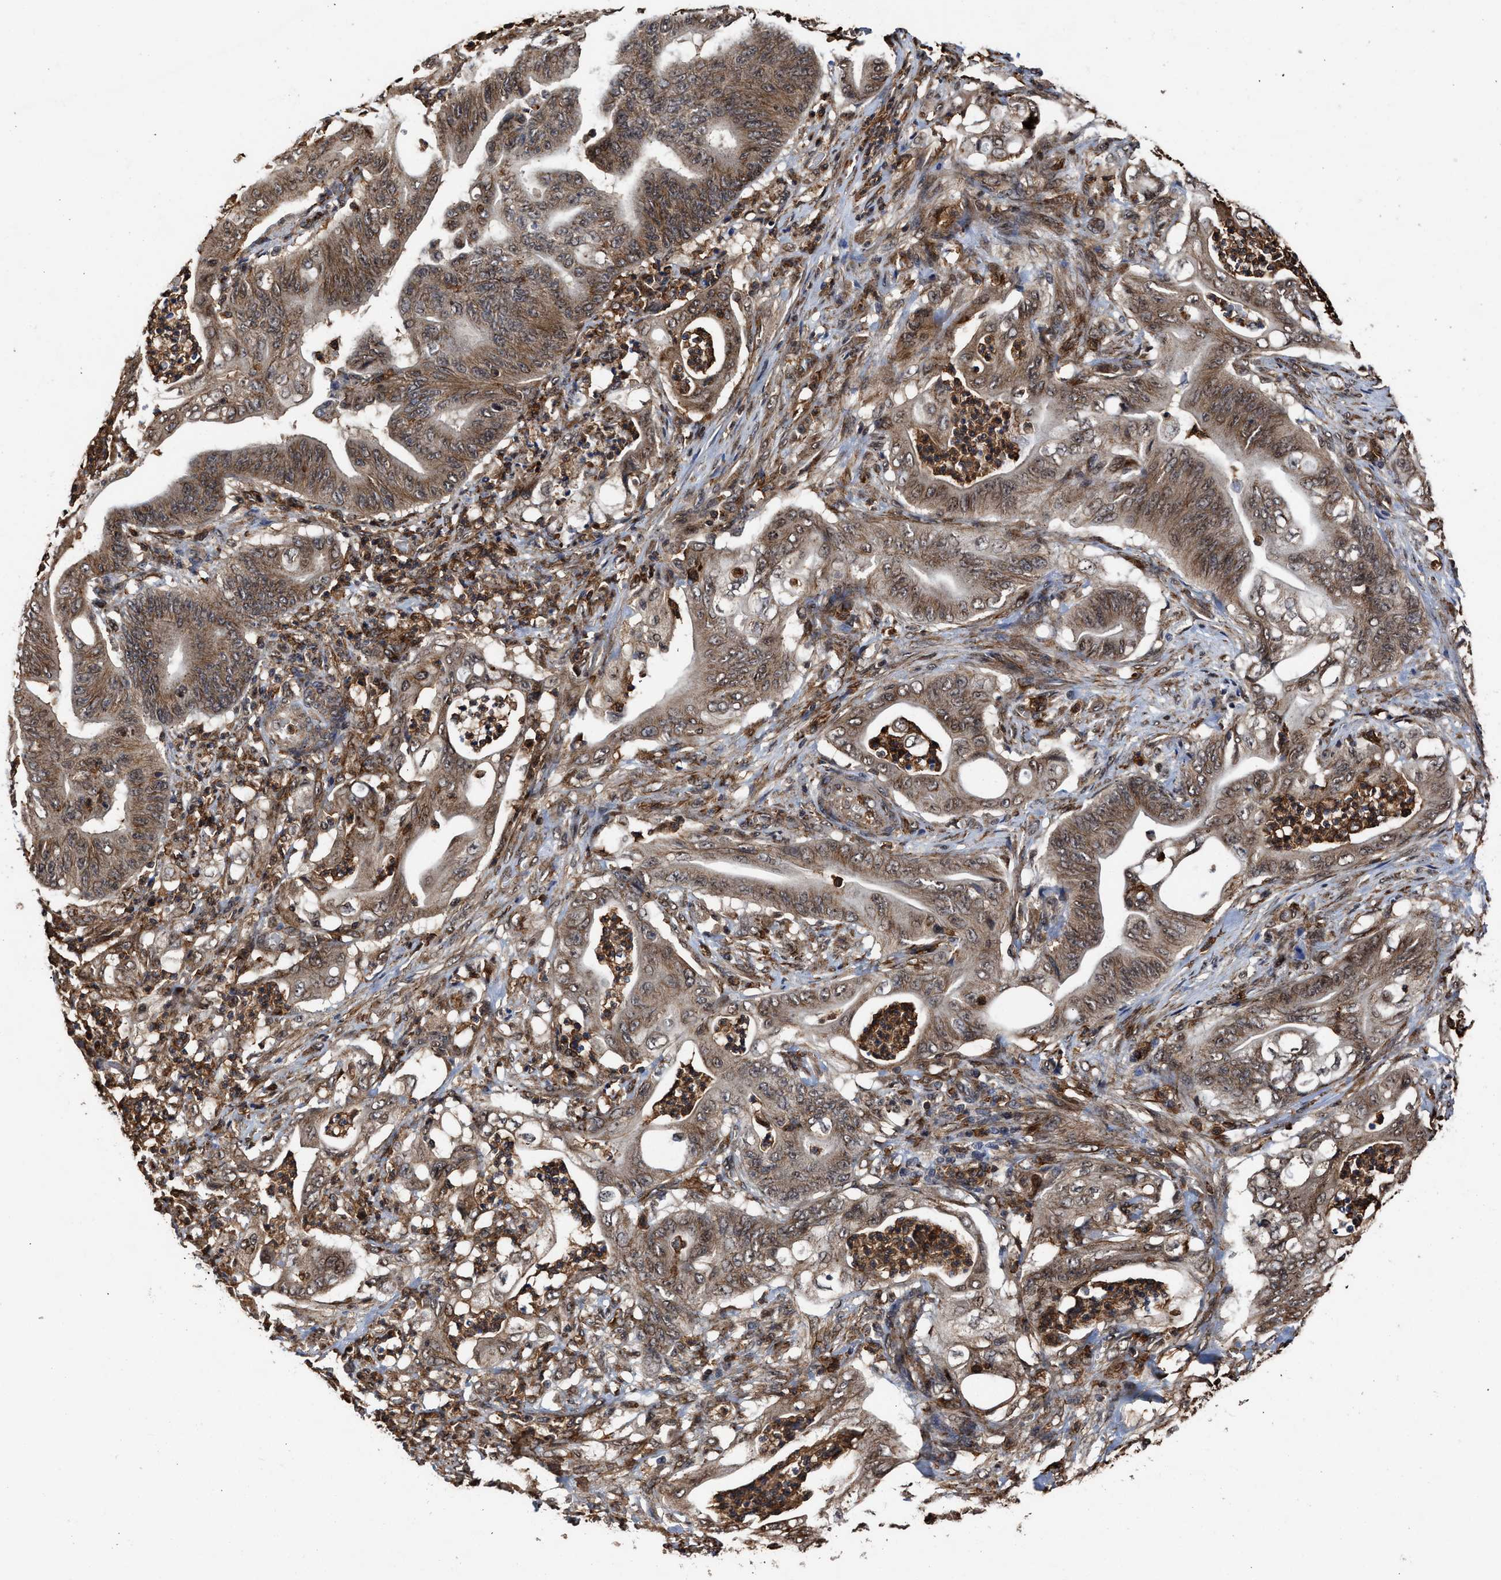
{"staining": {"intensity": "moderate", "quantity": ">75%", "location": "cytoplasmic/membranous"}, "tissue": "stomach cancer", "cell_type": "Tumor cells", "image_type": "cancer", "snomed": [{"axis": "morphology", "description": "Adenocarcinoma, NOS"}, {"axis": "topography", "description": "Stomach"}], "caption": "This is a micrograph of immunohistochemistry staining of stomach cancer (adenocarcinoma), which shows moderate positivity in the cytoplasmic/membranous of tumor cells.", "gene": "SEPTIN2", "patient": {"sex": "female", "age": 73}}